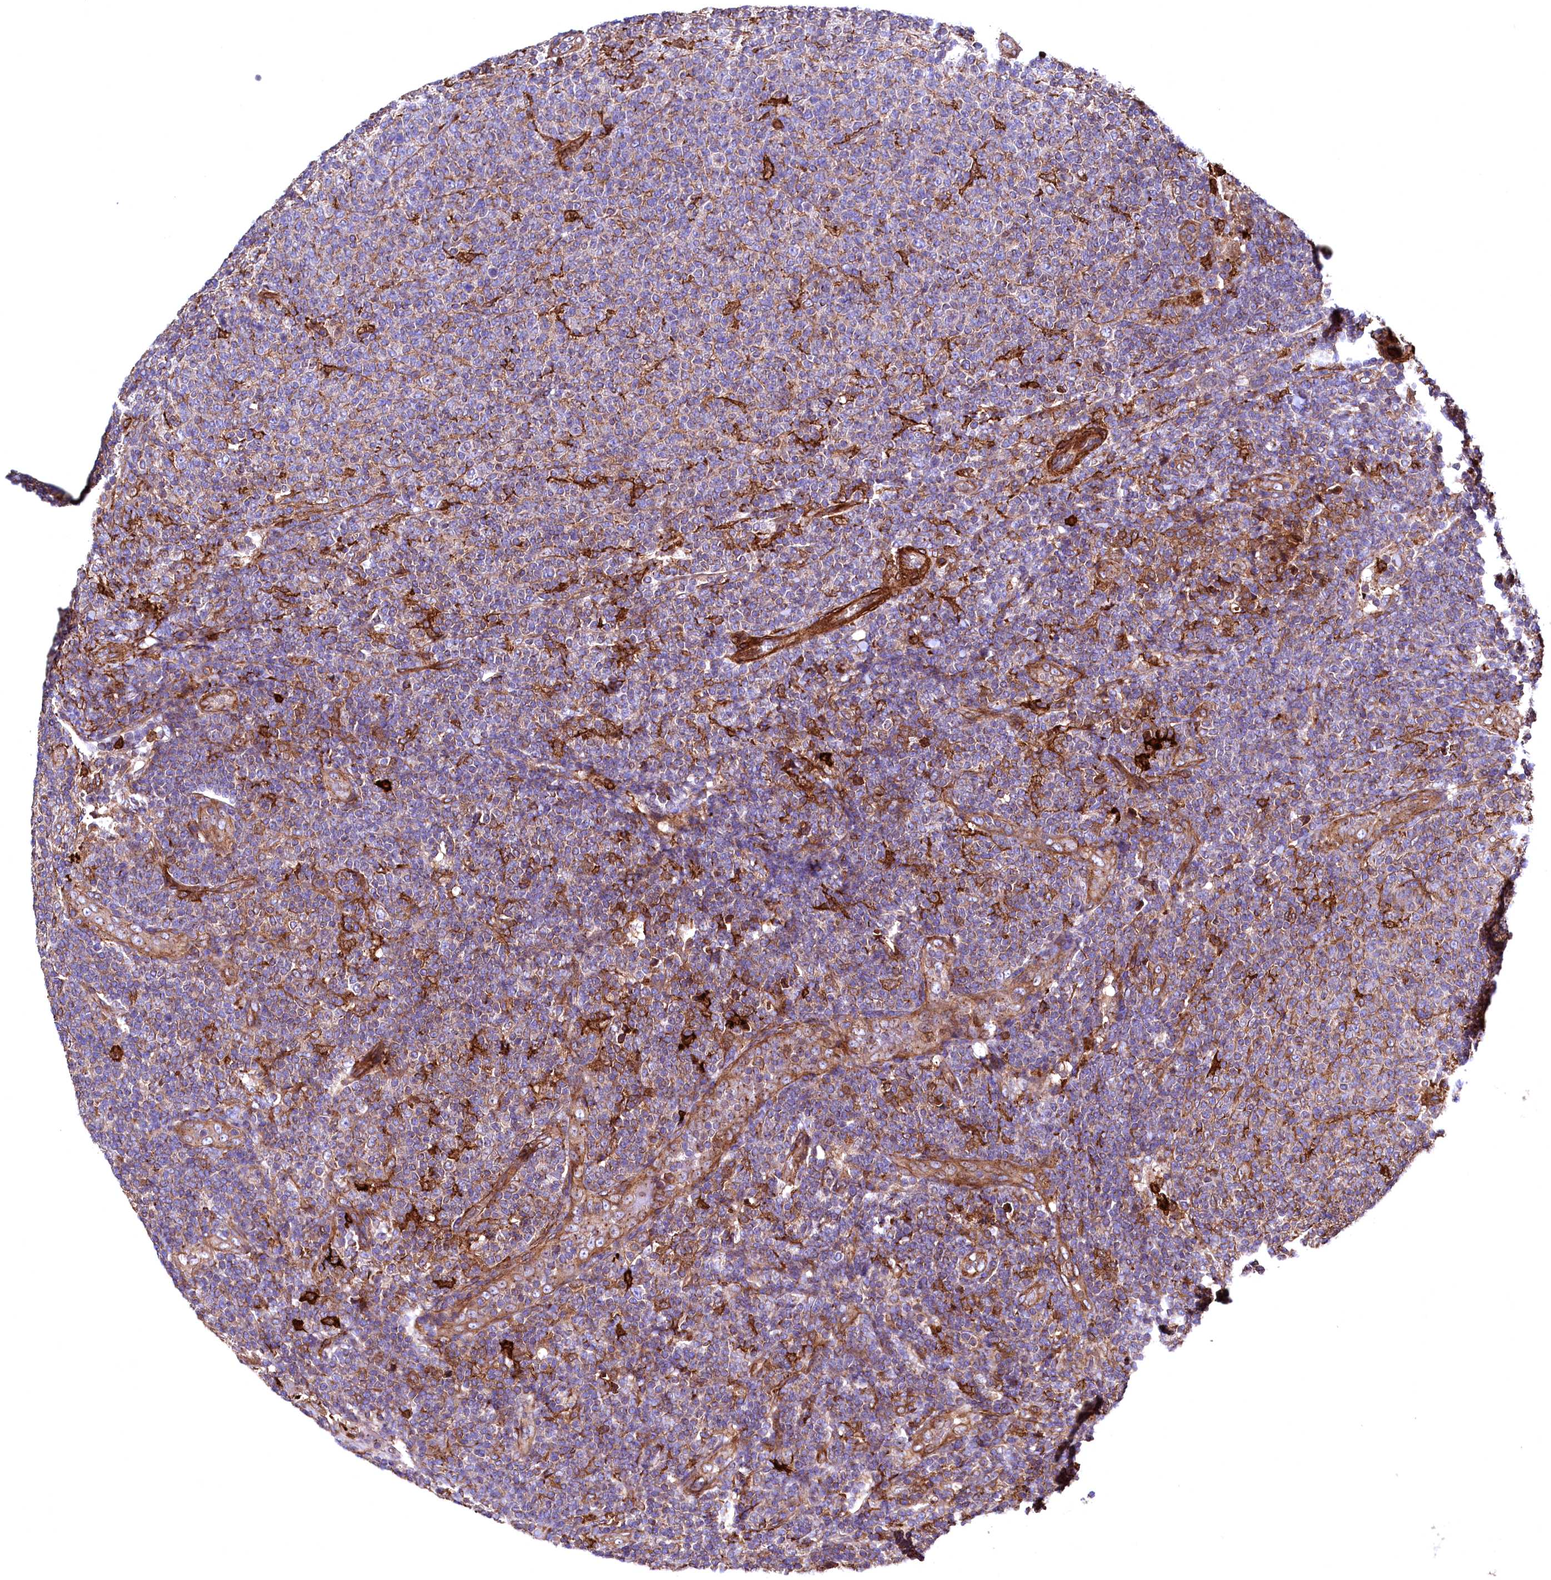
{"staining": {"intensity": "negative", "quantity": "none", "location": "none"}, "tissue": "lymphoma", "cell_type": "Tumor cells", "image_type": "cancer", "snomed": [{"axis": "morphology", "description": "Malignant lymphoma, non-Hodgkin's type, Low grade"}, {"axis": "topography", "description": "Lymph node"}], "caption": "Immunohistochemistry (IHC) of human lymphoma exhibits no positivity in tumor cells.", "gene": "STAMBPL1", "patient": {"sex": "male", "age": 66}}